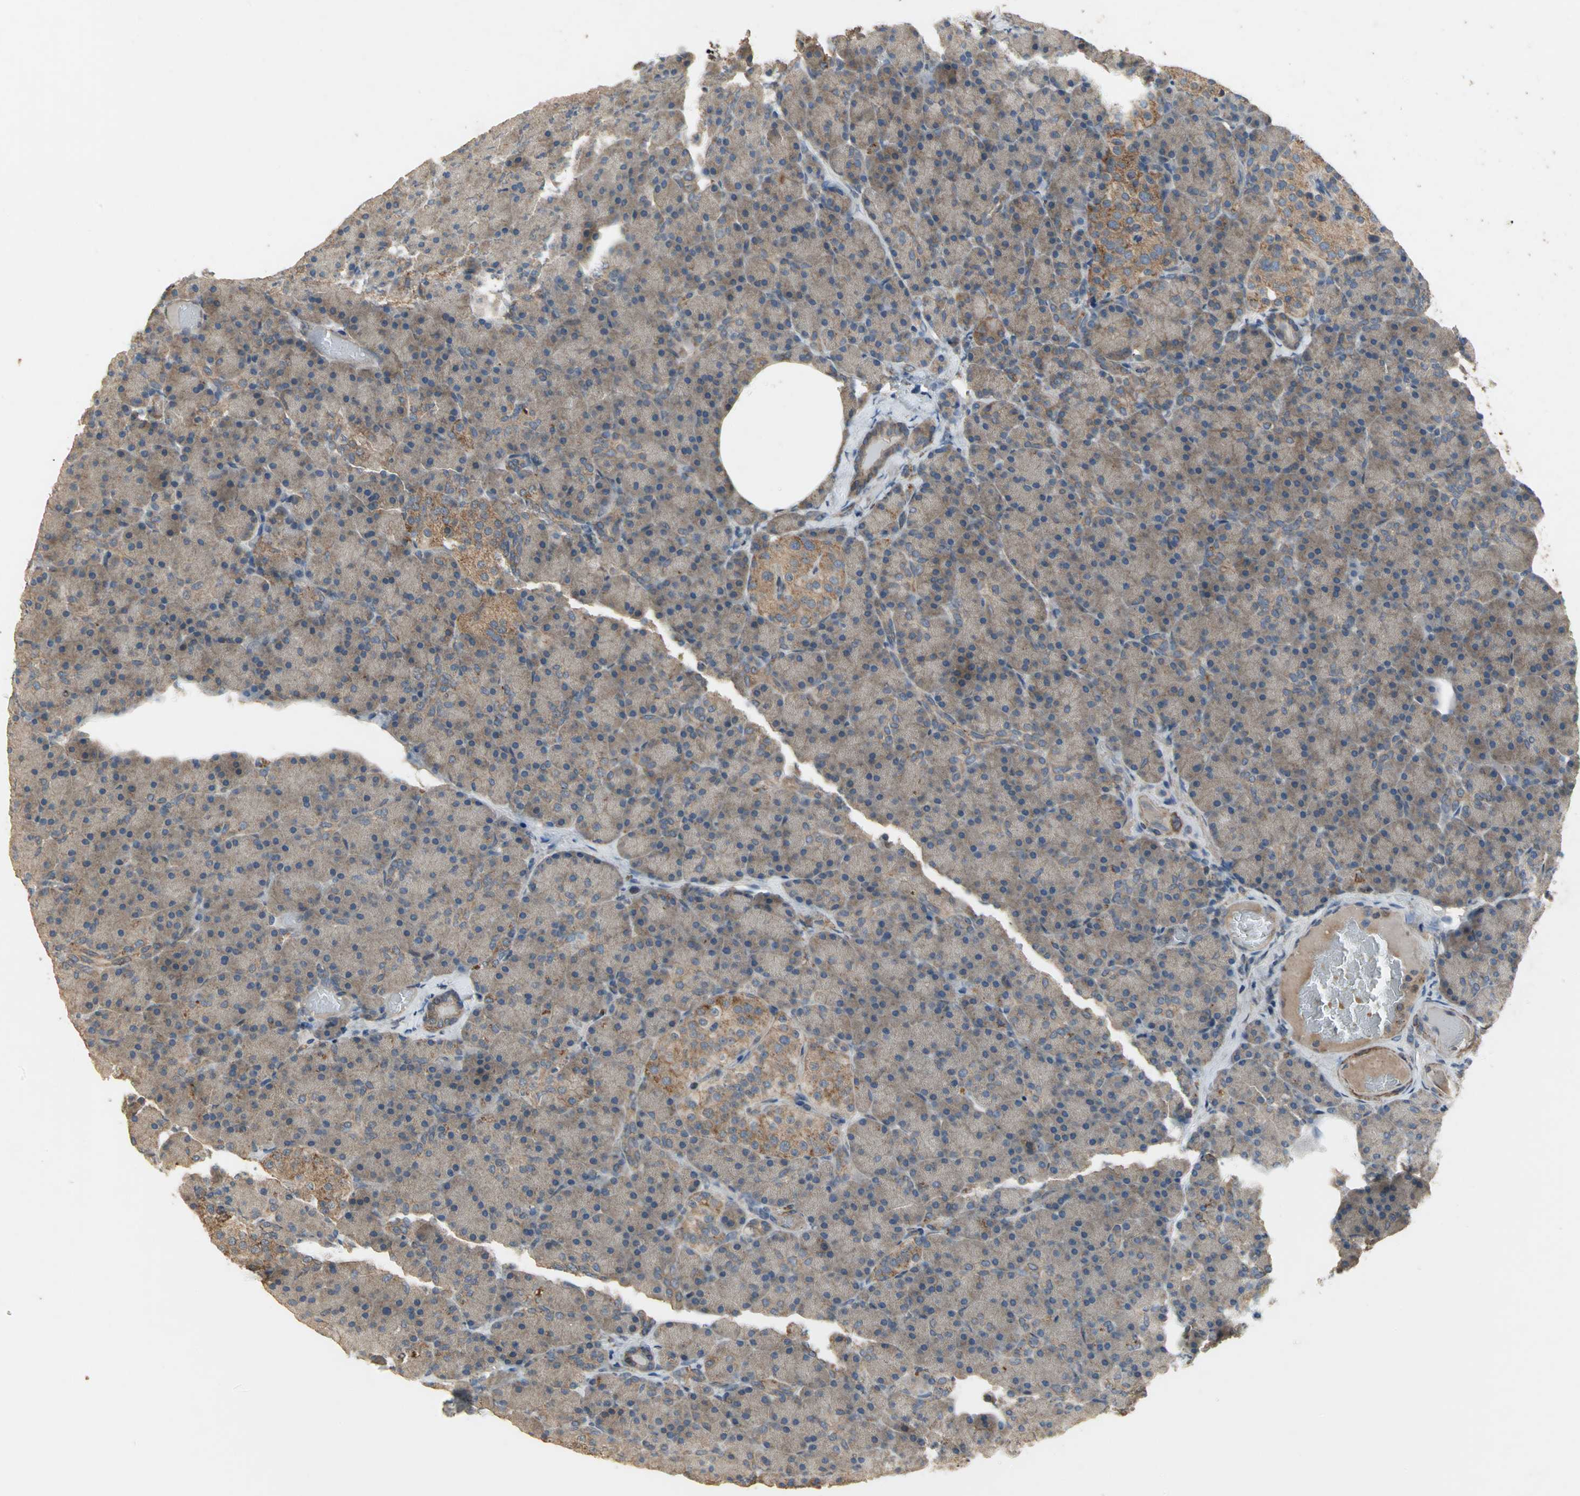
{"staining": {"intensity": "weak", "quantity": ">75%", "location": "cytoplasmic/membranous"}, "tissue": "pancreas", "cell_type": "Exocrine glandular cells", "image_type": "normal", "snomed": [{"axis": "morphology", "description": "Normal tissue, NOS"}, {"axis": "topography", "description": "Pancreas"}], "caption": "Protein staining reveals weak cytoplasmic/membranous positivity in approximately >75% of exocrine glandular cells in benign pancreas.", "gene": "MET", "patient": {"sex": "female", "age": 43}}